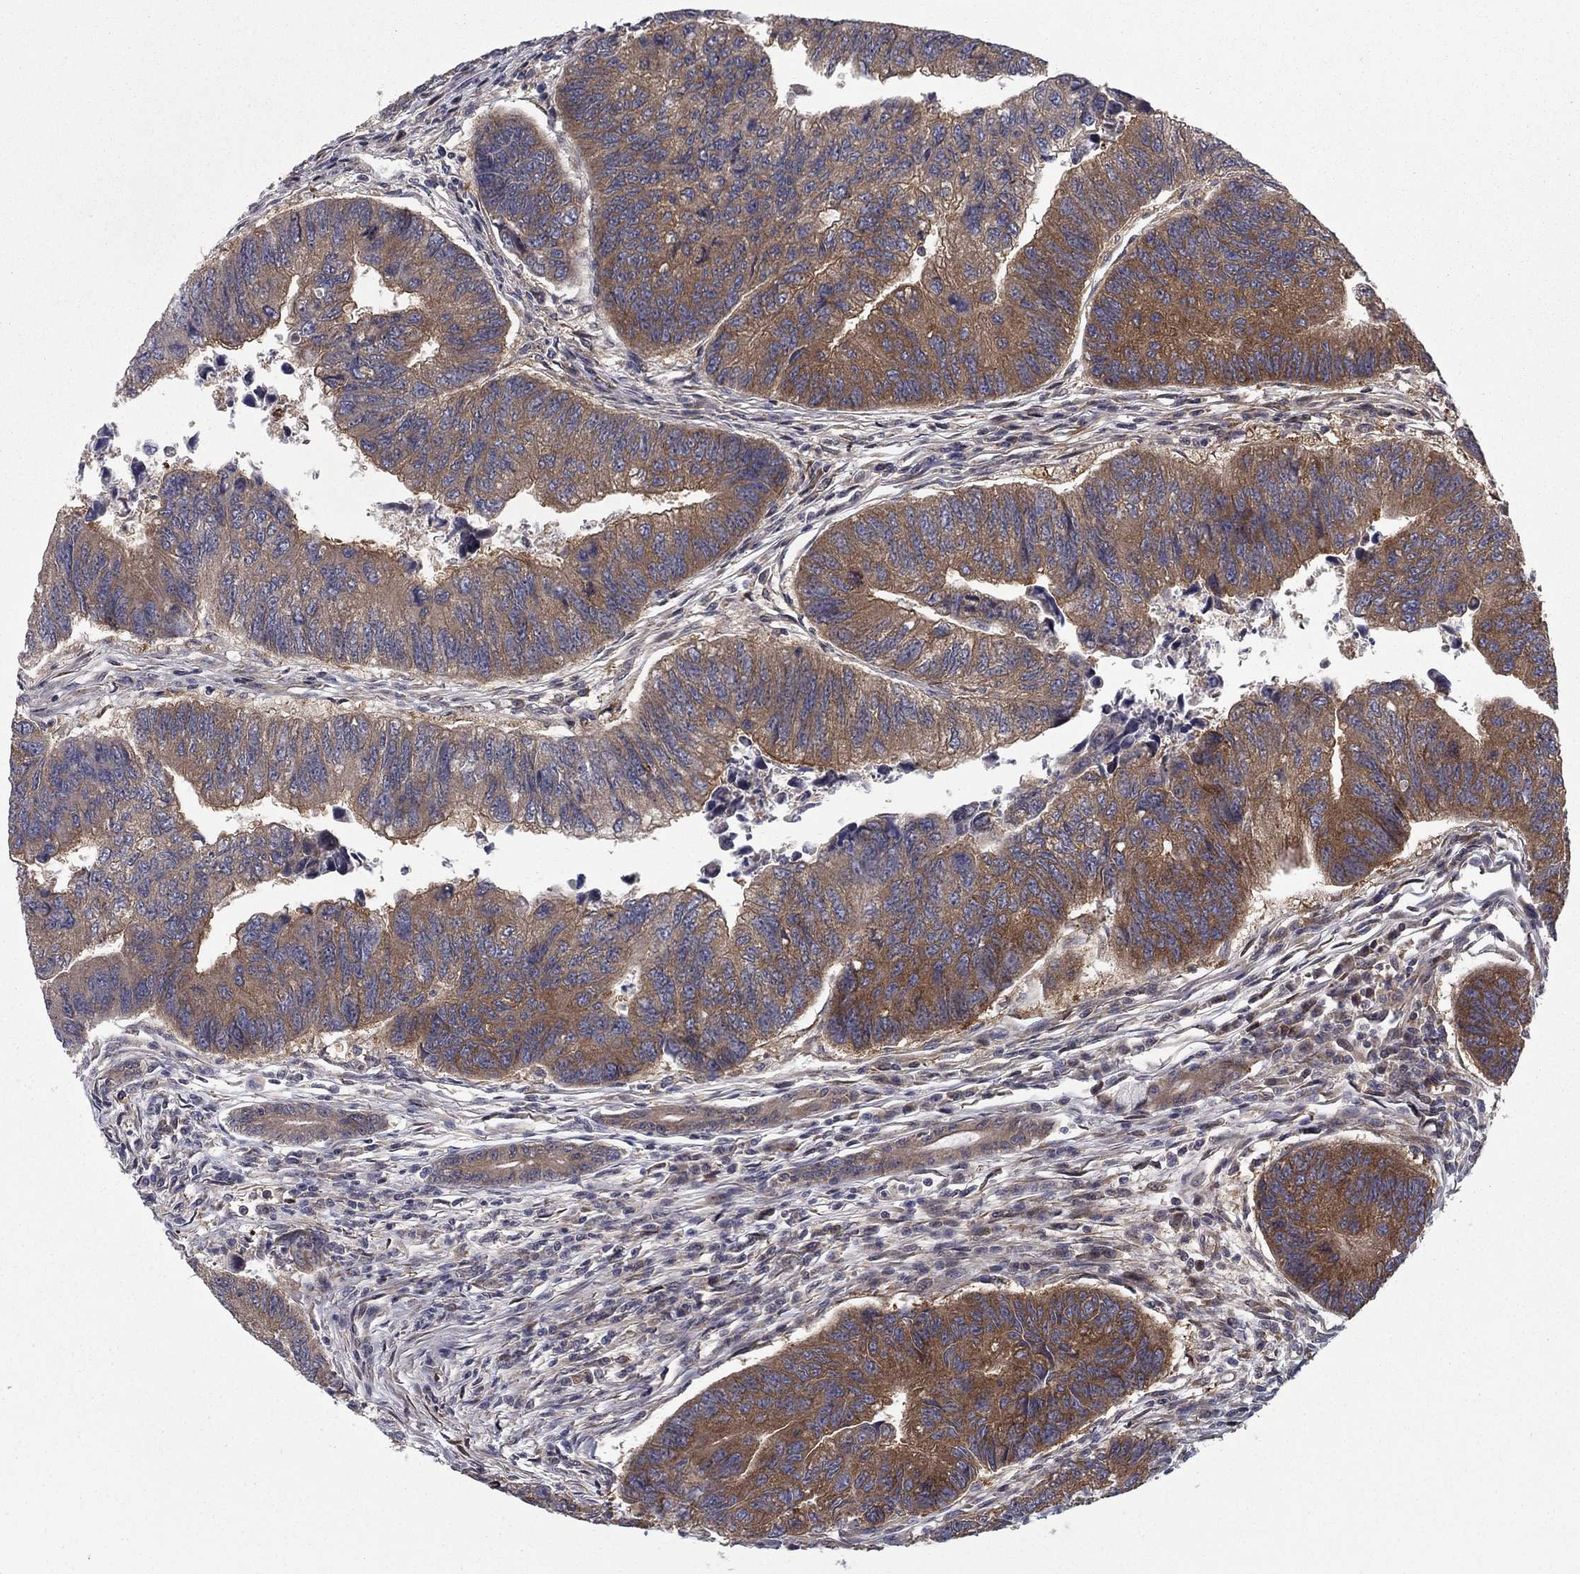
{"staining": {"intensity": "moderate", "quantity": "25%-75%", "location": "cytoplasmic/membranous"}, "tissue": "colorectal cancer", "cell_type": "Tumor cells", "image_type": "cancer", "snomed": [{"axis": "morphology", "description": "Adenocarcinoma, NOS"}, {"axis": "topography", "description": "Colon"}], "caption": "Moderate cytoplasmic/membranous expression is identified in approximately 25%-75% of tumor cells in colorectal cancer.", "gene": "HDAC4", "patient": {"sex": "female", "age": 65}}